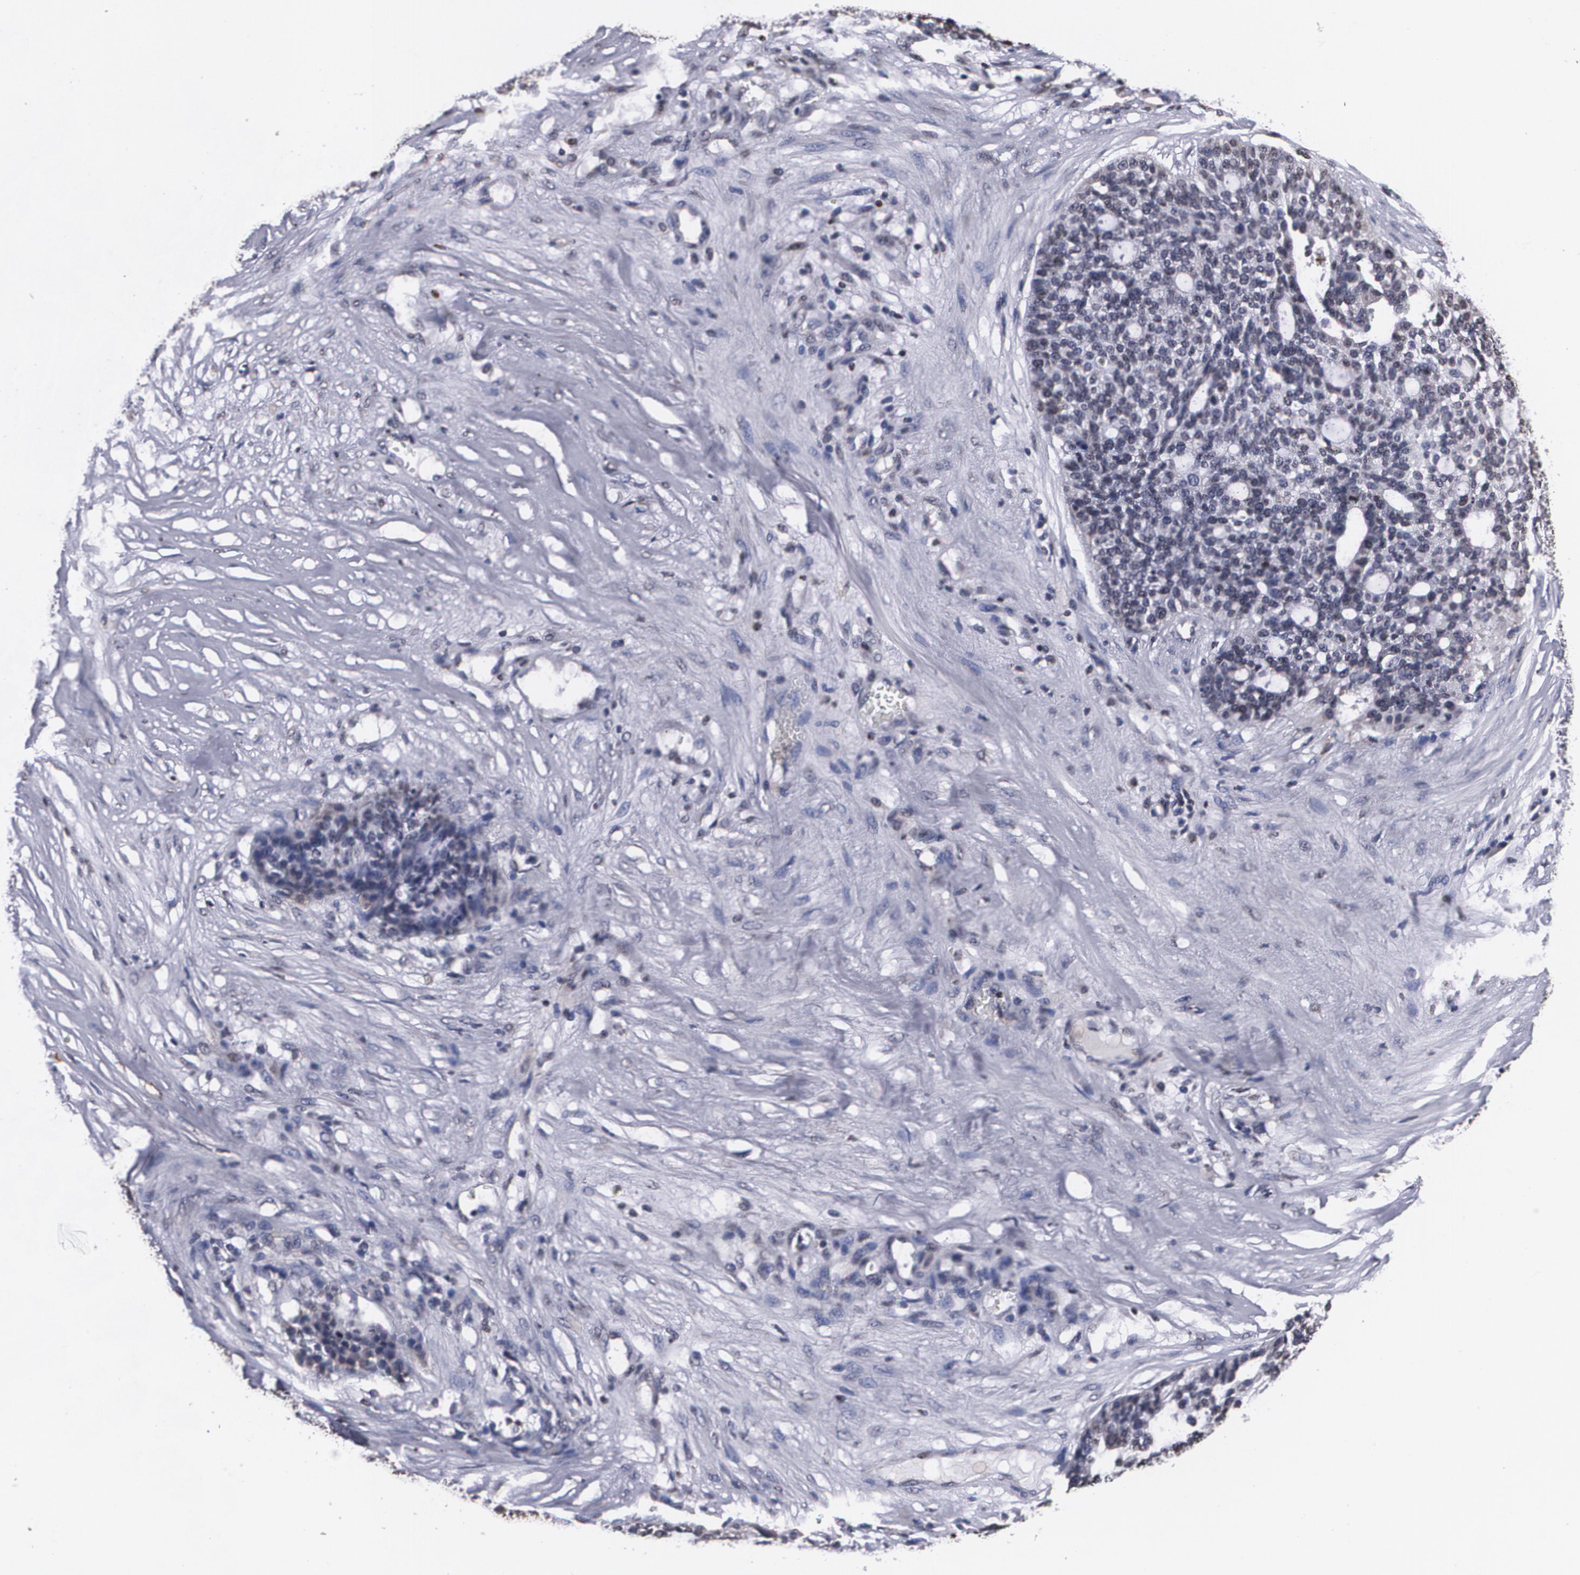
{"staining": {"intensity": "negative", "quantity": "none", "location": "none"}, "tissue": "ovarian cancer", "cell_type": "Tumor cells", "image_type": "cancer", "snomed": [{"axis": "morphology", "description": "Cystadenocarcinoma, serous, NOS"}, {"axis": "topography", "description": "Ovary"}], "caption": "Immunohistochemical staining of human ovarian serous cystadenocarcinoma exhibits no significant expression in tumor cells.", "gene": "MVP", "patient": {"sex": "female", "age": 59}}